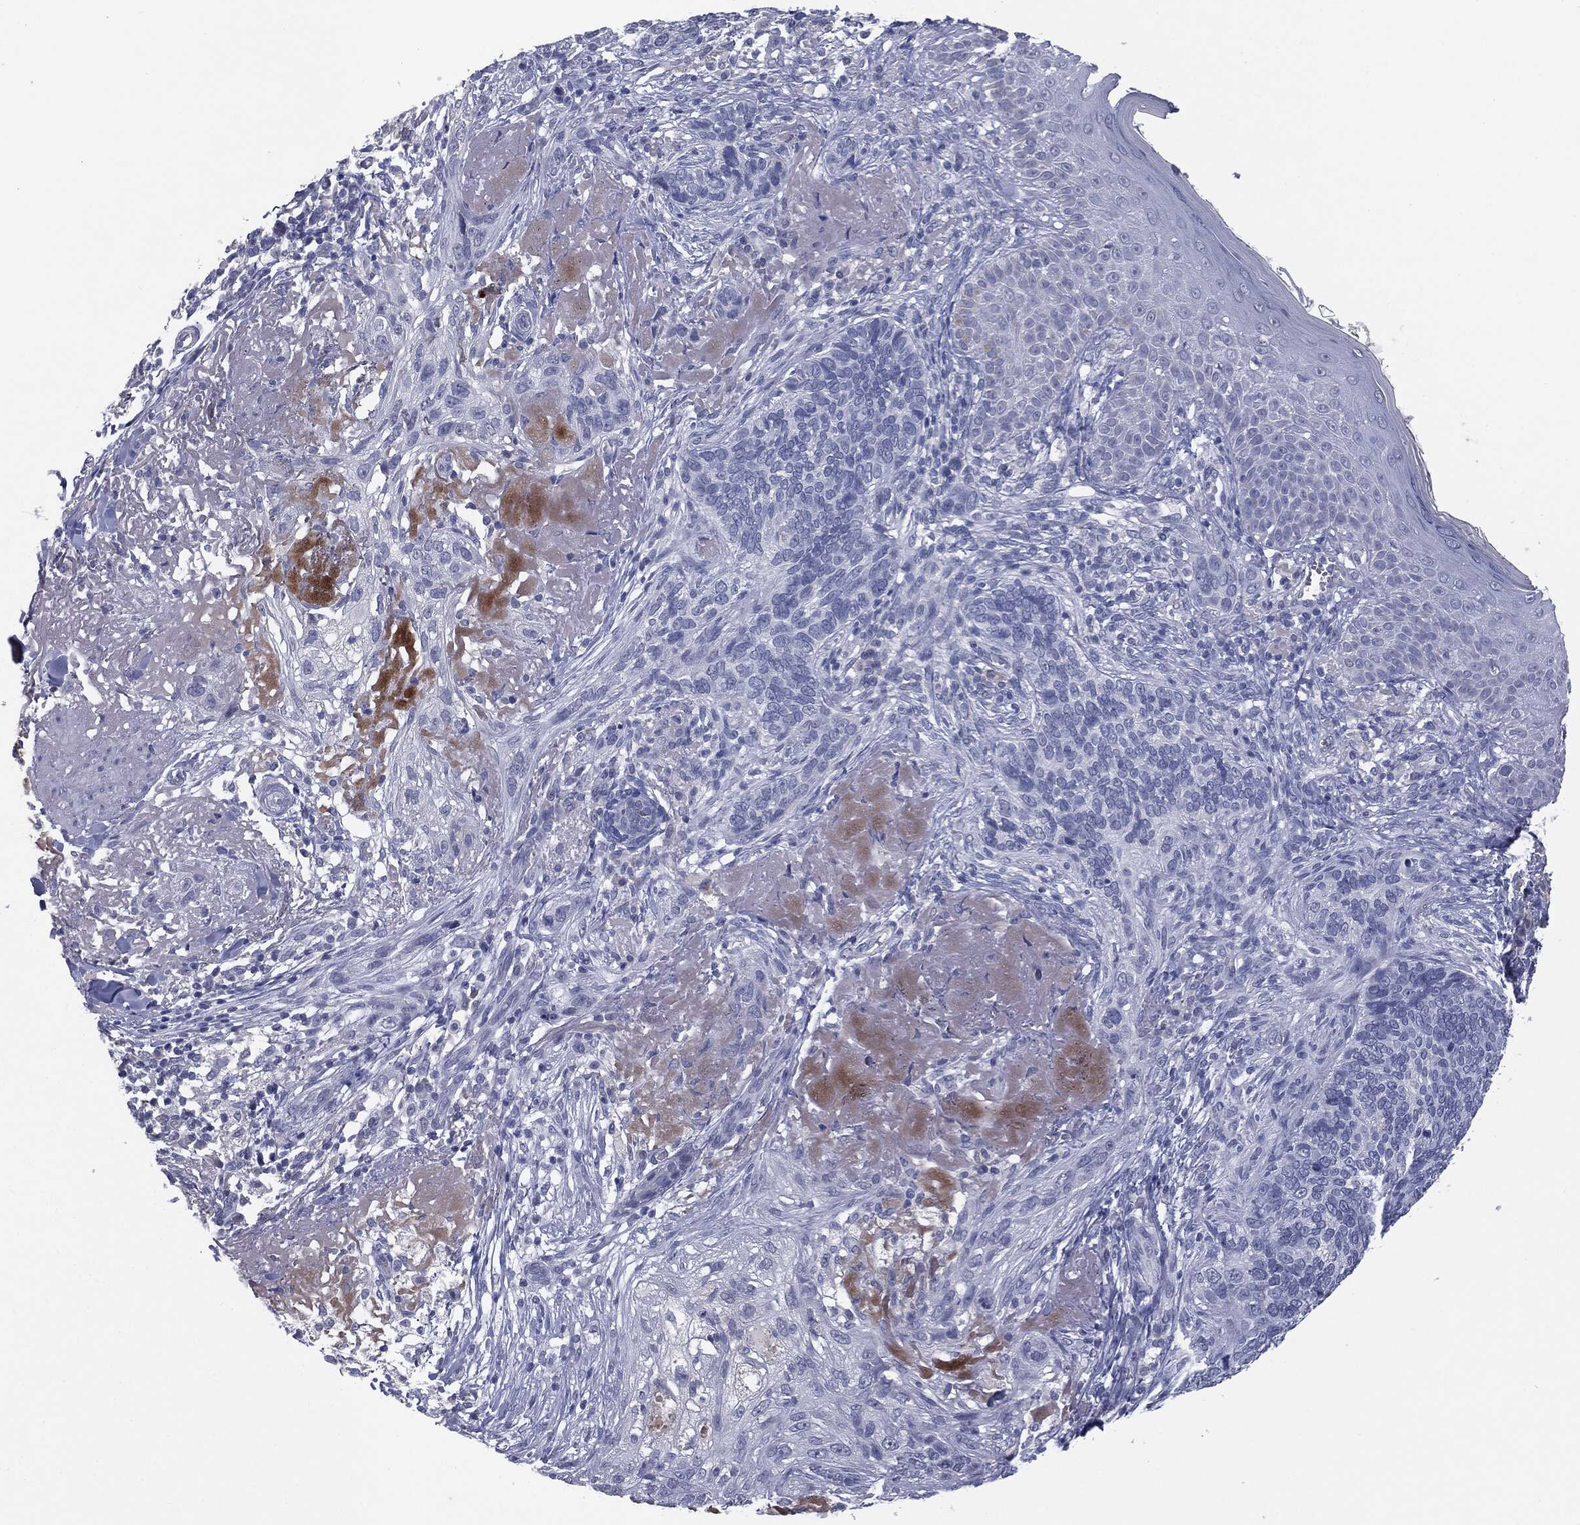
{"staining": {"intensity": "negative", "quantity": "none", "location": "none"}, "tissue": "skin cancer", "cell_type": "Tumor cells", "image_type": "cancer", "snomed": [{"axis": "morphology", "description": "Basal cell carcinoma"}, {"axis": "topography", "description": "Skin"}], "caption": "IHC of human skin cancer (basal cell carcinoma) exhibits no staining in tumor cells.", "gene": "MUC1", "patient": {"sex": "male", "age": 91}}